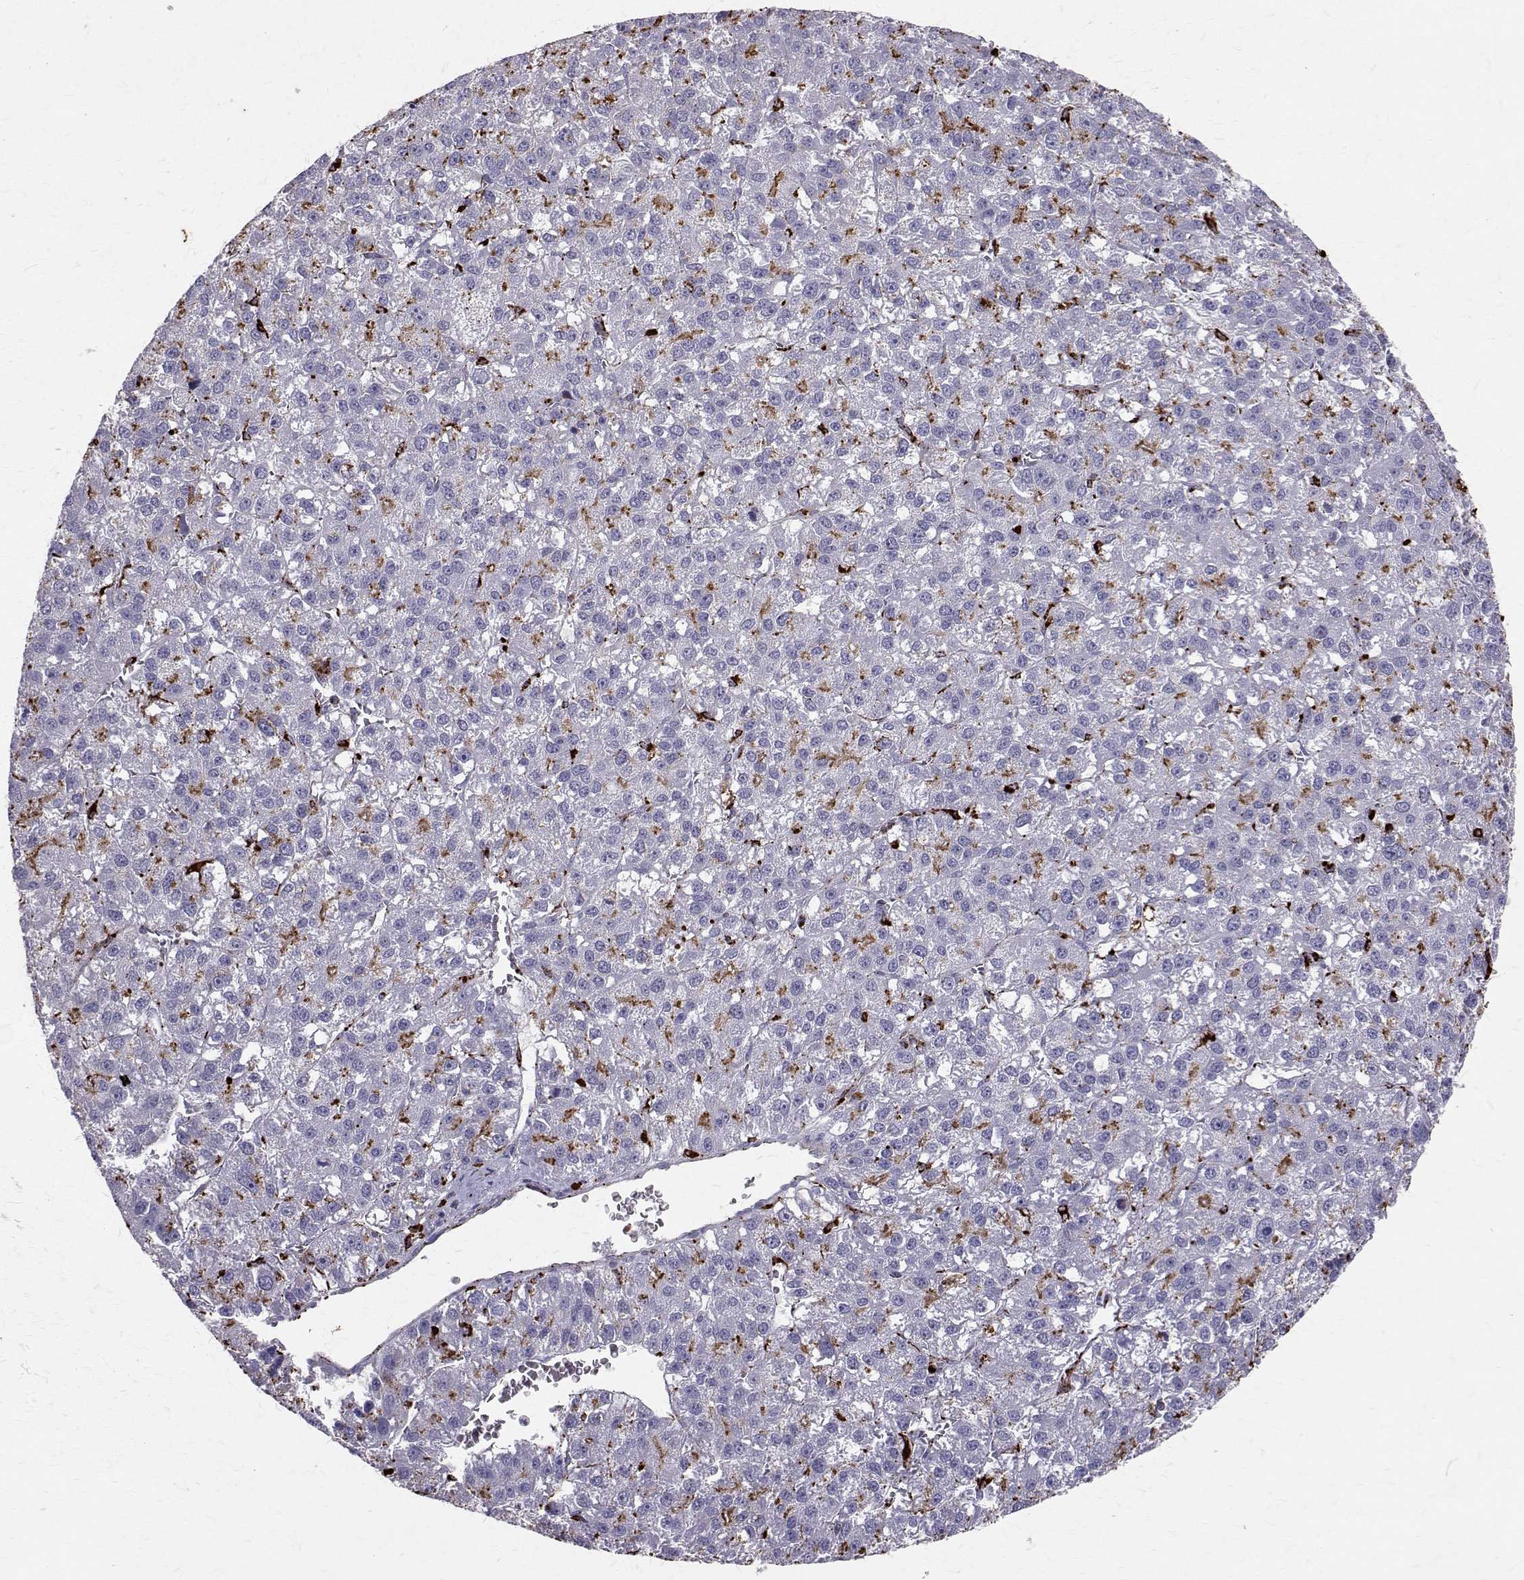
{"staining": {"intensity": "moderate", "quantity": "<25%", "location": "cytoplasmic/membranous"}, "tissue": "liver cancer", "cell_type": "Tumor cells", "image_type": "cancer", "snomed": [{"axis": "morphology", "description": "Carcinoma, Hepatocellular, NOS"}, {"axis": "topography", "description": "Liver"}], "caption": "Hepatocellular carcinoma (liver) stained with a protein marker reveals moderate staining in tumor cells.", "gene": "TPP1", "patient": {"sex": "female", "age": 70}}